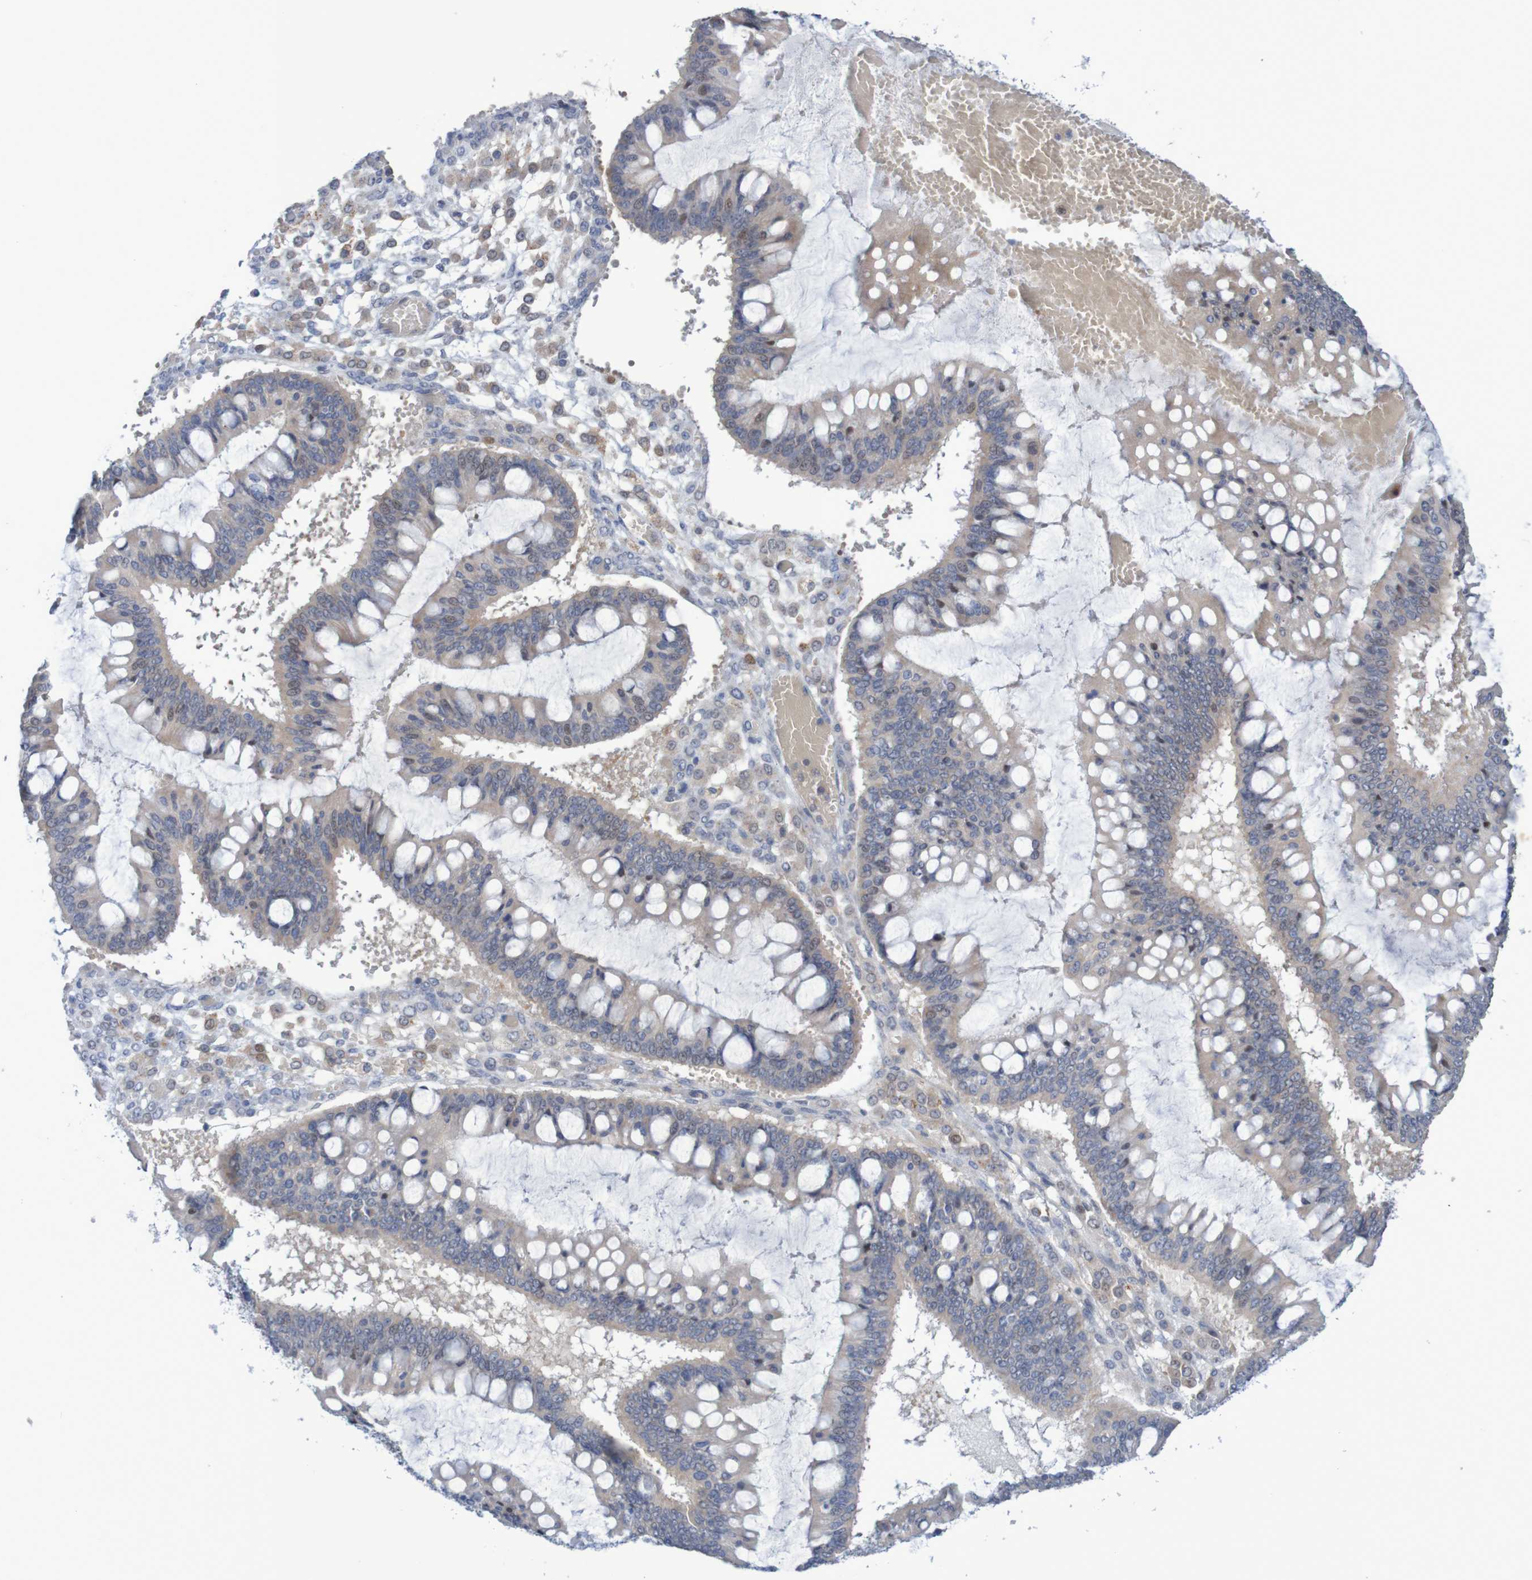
{"staining": {"intensity": "moderate", "quantity": "25%-75%", "location": "cytoplasmic/membranous"}, "tissue": "ovarian cancer", "cell_type": "Tumor cells", "image_type": "cancer", "snomed": [{"axis": "morphology", "description": "Cystadenocarcinoma, mucinous, NOS"}, {"axis": "topography", "description": "Ovary"}], "caption": "DAB immunohistochemical staining of mucinous cystadenocarcinoma (ovarian) displays moderate cytoplasmic/membranous protein staining in approximately 25%-75% of tumor cells.", "gene": "FBP2", "patient": {"sex": "female", "age": 73}}